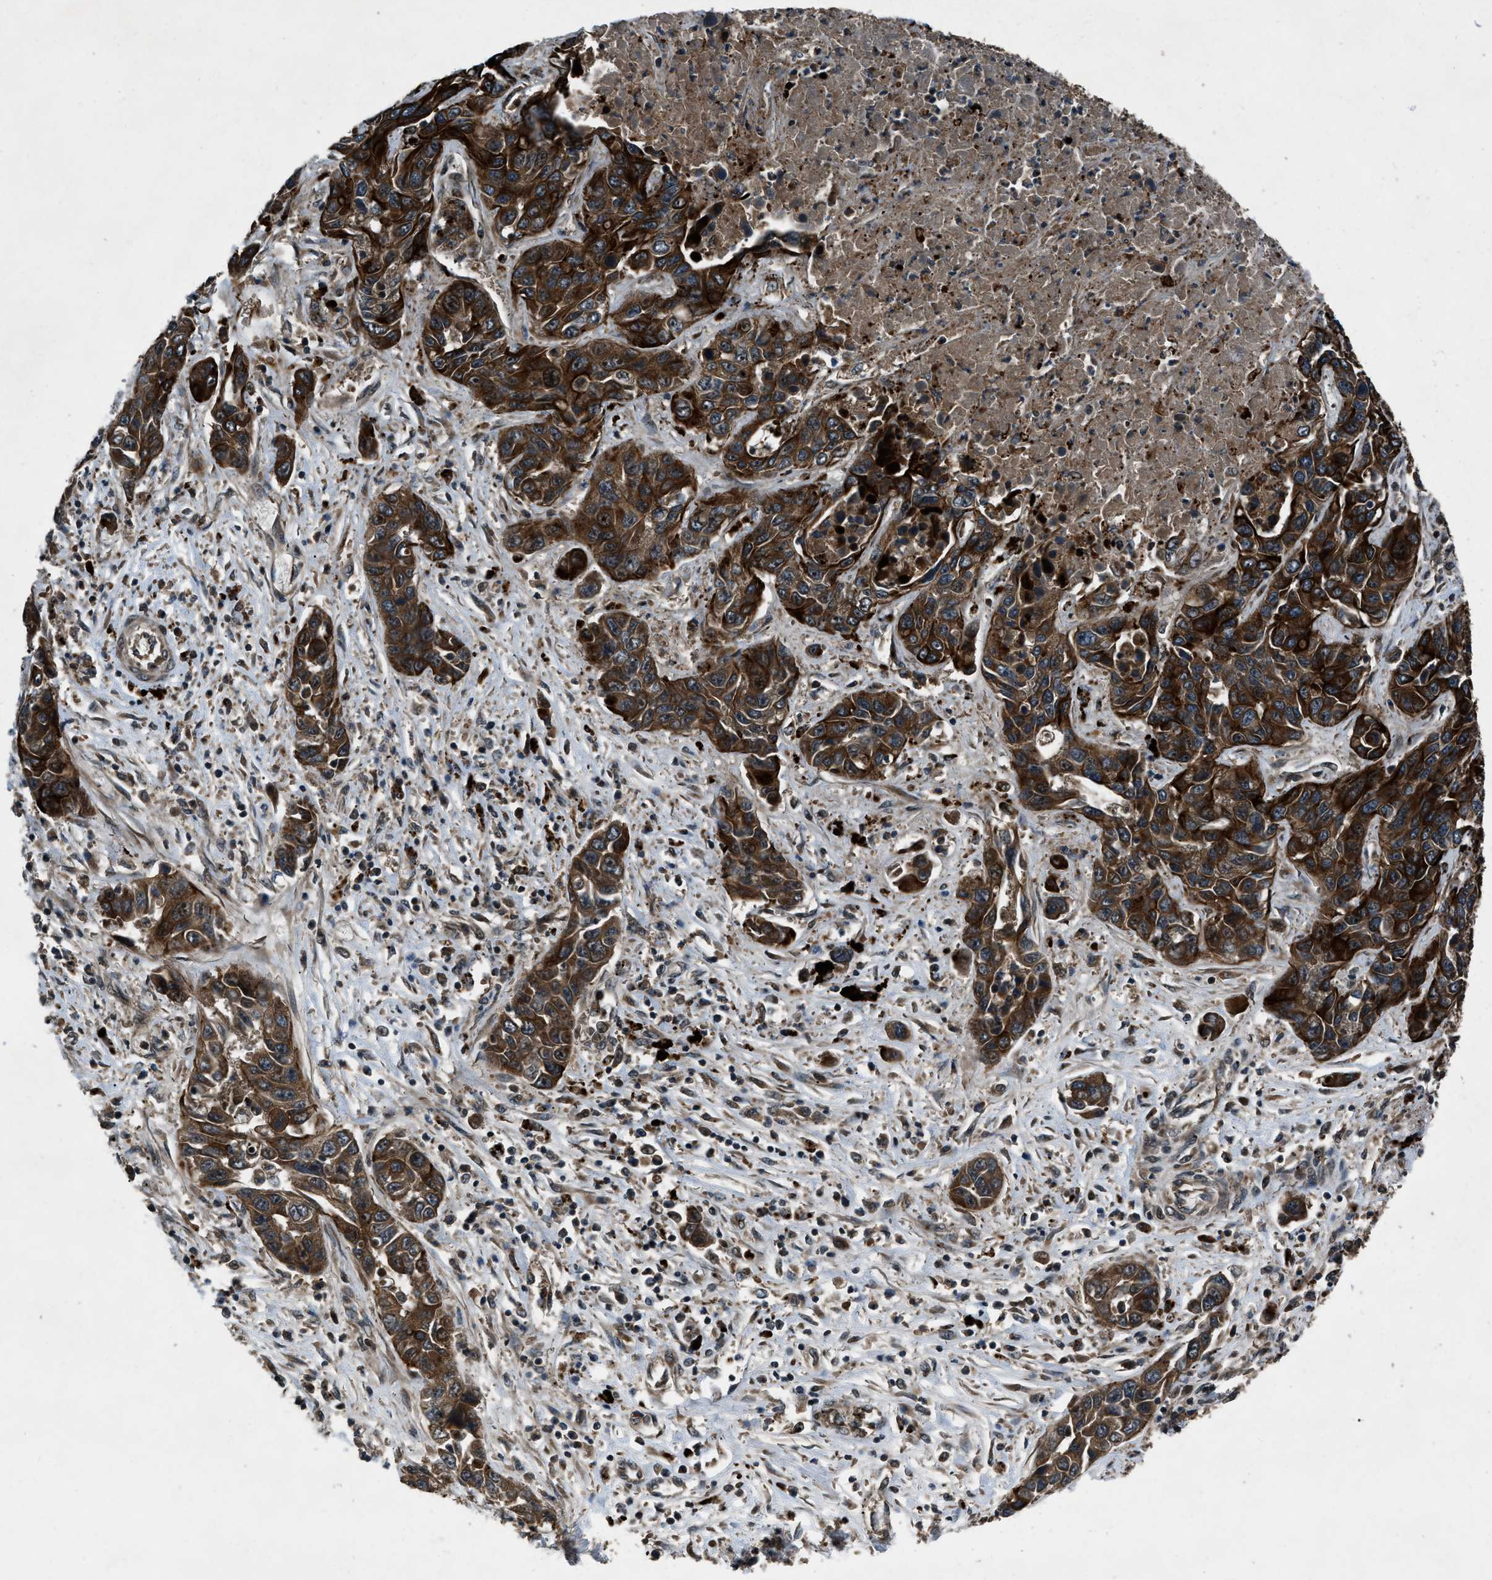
{"staining": {"intensity": "strong", "quantity": ">75%", "location": "cytoplasmic/membranous"}, "tissue": "liver cancer", "cell_type": "Tumor cells", "image_type": "cancer", "snomed": [{"axis": "morphology", "description": "Cholangiocarcinoma"}, {"axis": "topography", "description": "Liver"}], "caption": "Immunohistochemical staining of cholangiocarcinoma (liver) shows strong cytoplasmic/membranous protein positivity in approximately >75% of tumor cells.", "gene": "IRAK4", "patient": {"sex": "female", "age": 52}}